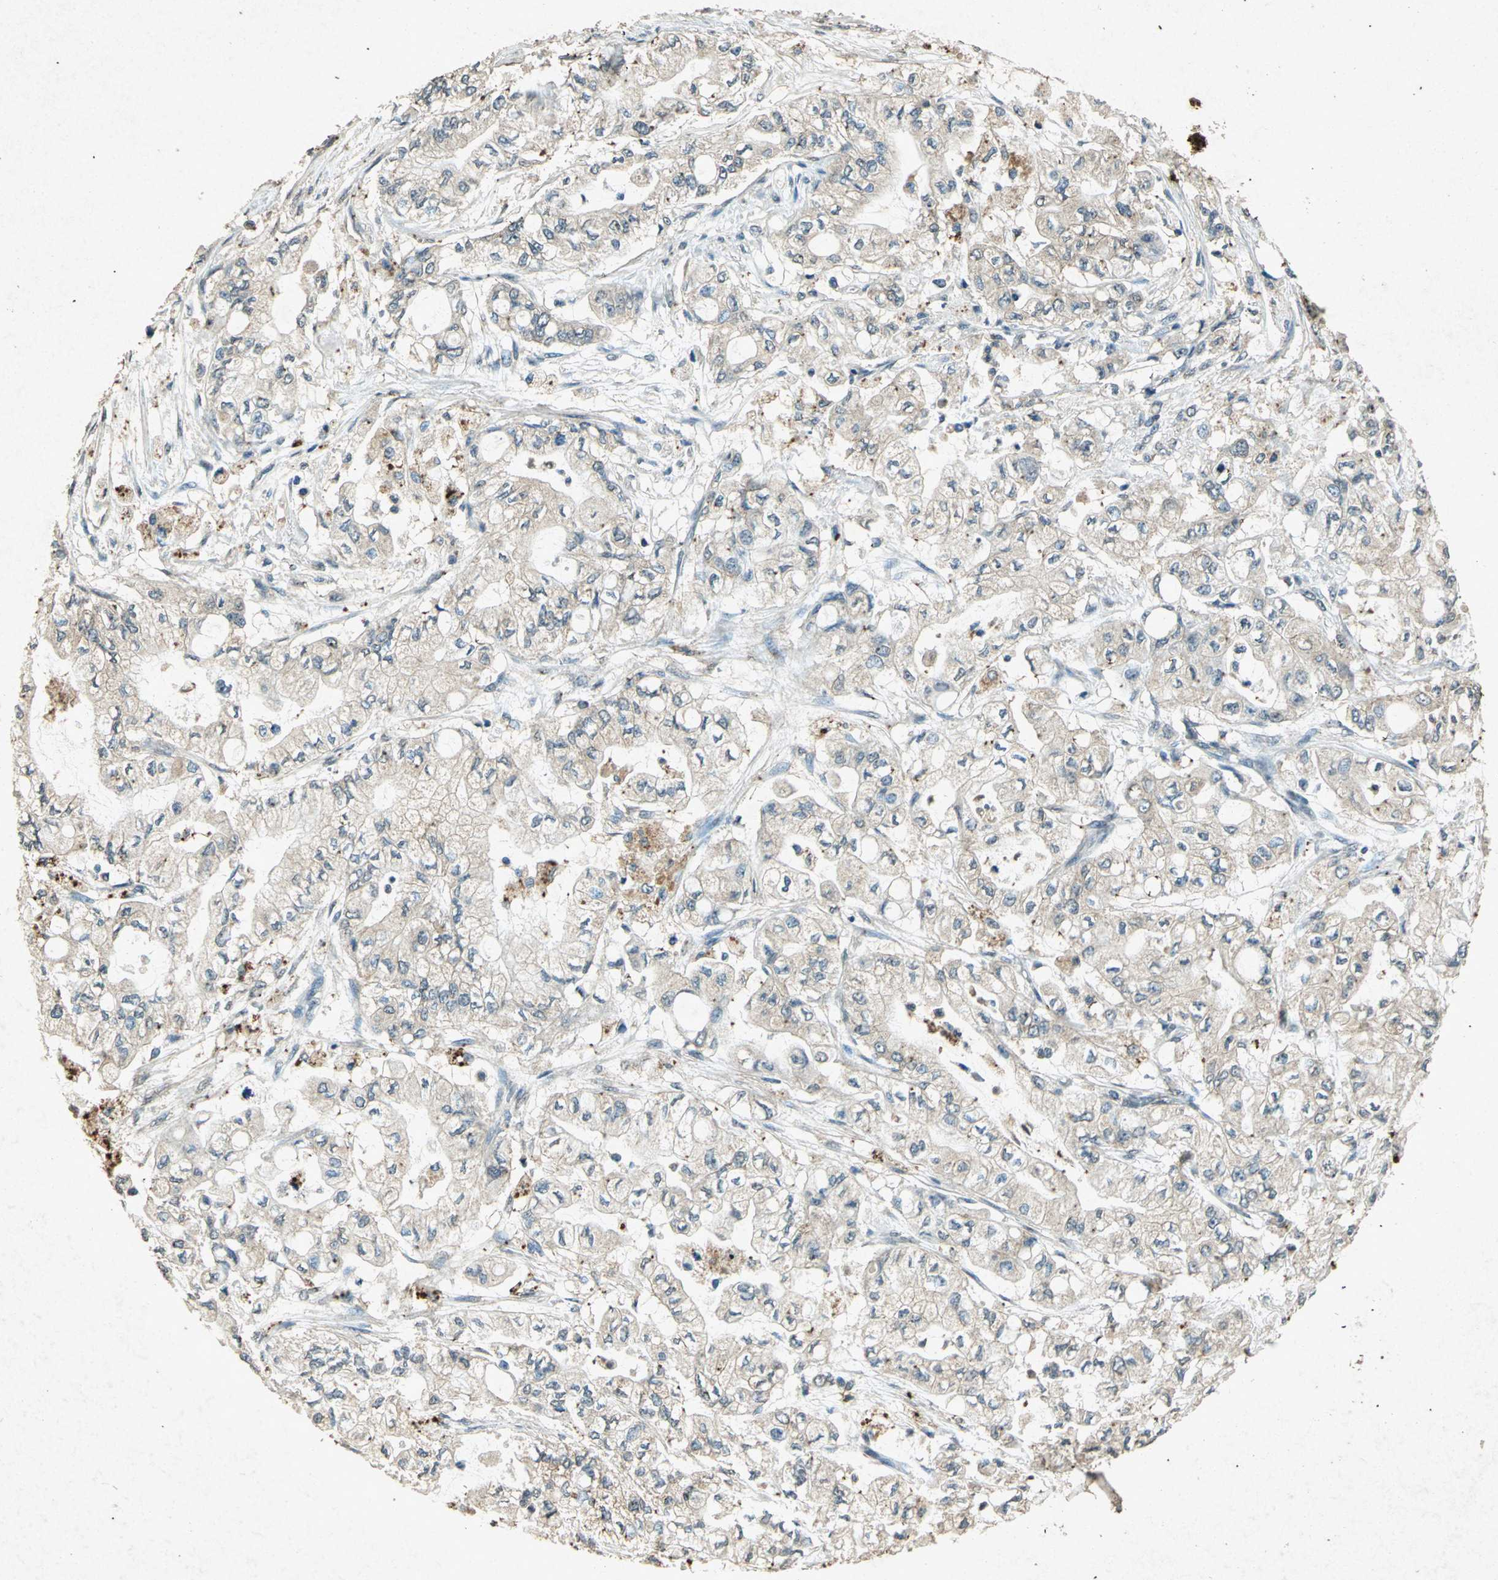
{"staining": {"intensity": "weak", "quantity": "<25%", "location": "cytoplasmic/membranous"}, "tissue": "pancreatic cancer", "cell_type": "Tumor cells", "image_type": "cancer", "snomed": [{"axis": "morphology", "description": "Adenocarcinoma, NOS"}, {"axis": "topography", "description": "Pancreas"}], "caption": "IHC histopathology image of neoplastic tissue: human pancreatic cancer stained with DAB (3,3'-diaminobenzidine) exhibits no significant protein staining in tumor cells.", "gene": "PSEN1", "patient": {"sex": "male", "age": 79}}